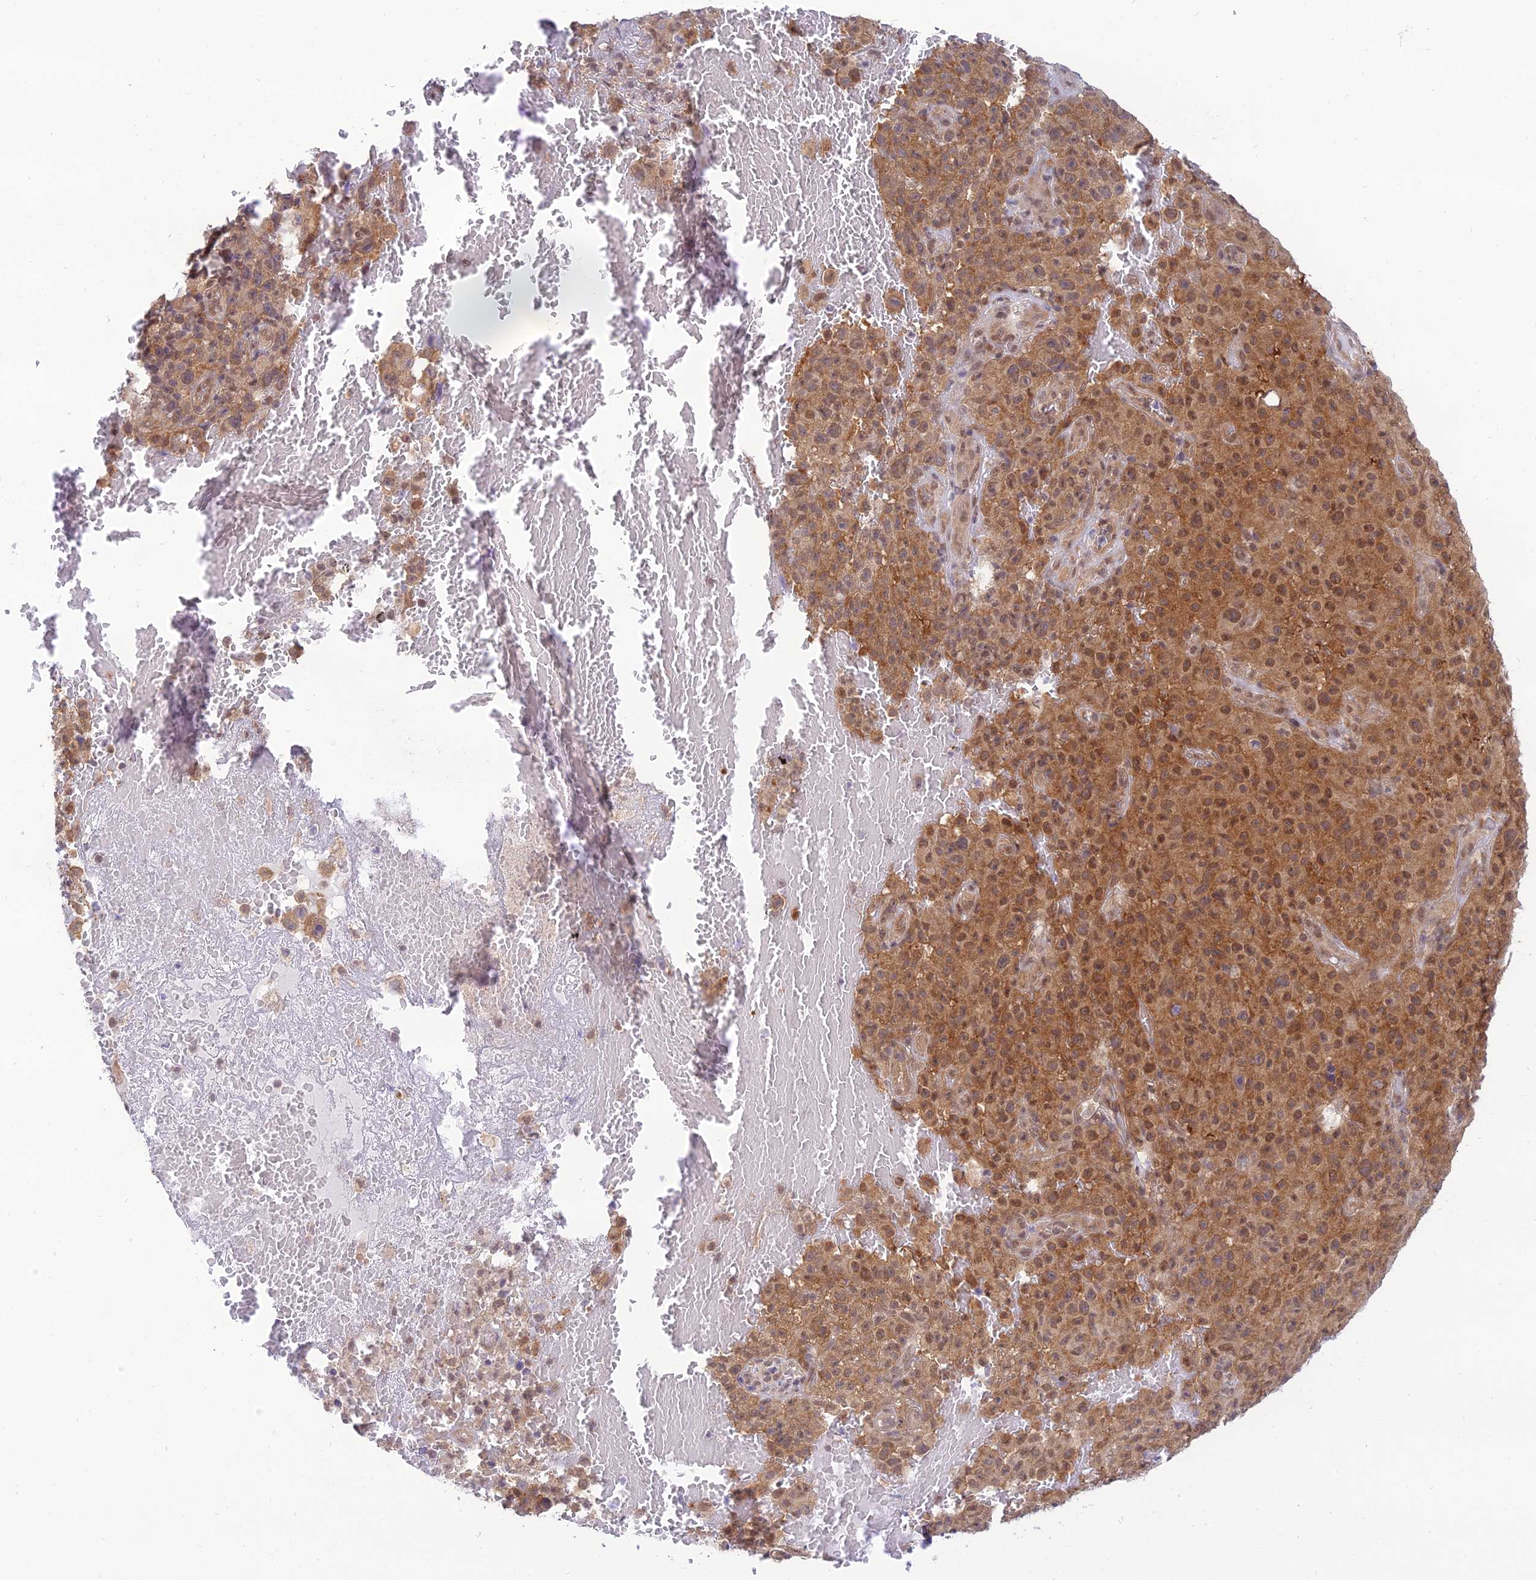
{"staining": {"intensity": "moderate", "quantity": ">75%", "location": "cytoplasmic/membranous,nuclear"}, "tissue": "melanoma", "cell_type": "Tumor cells", "image_type": "cancer", "snomed": [{"axis": "morphology", "description": "Malignant melanoma, NOS"}, {"axis": "topography", "description": "Skin"}], "caption": "Protein analysis of malignant melanoma tissue exhibits moderate cytoplasmic/membranous and nuclear staining in about >75% of tumor cells.", "gene": "SKIC8", "patient": {"sex": "female", "age": 82}}